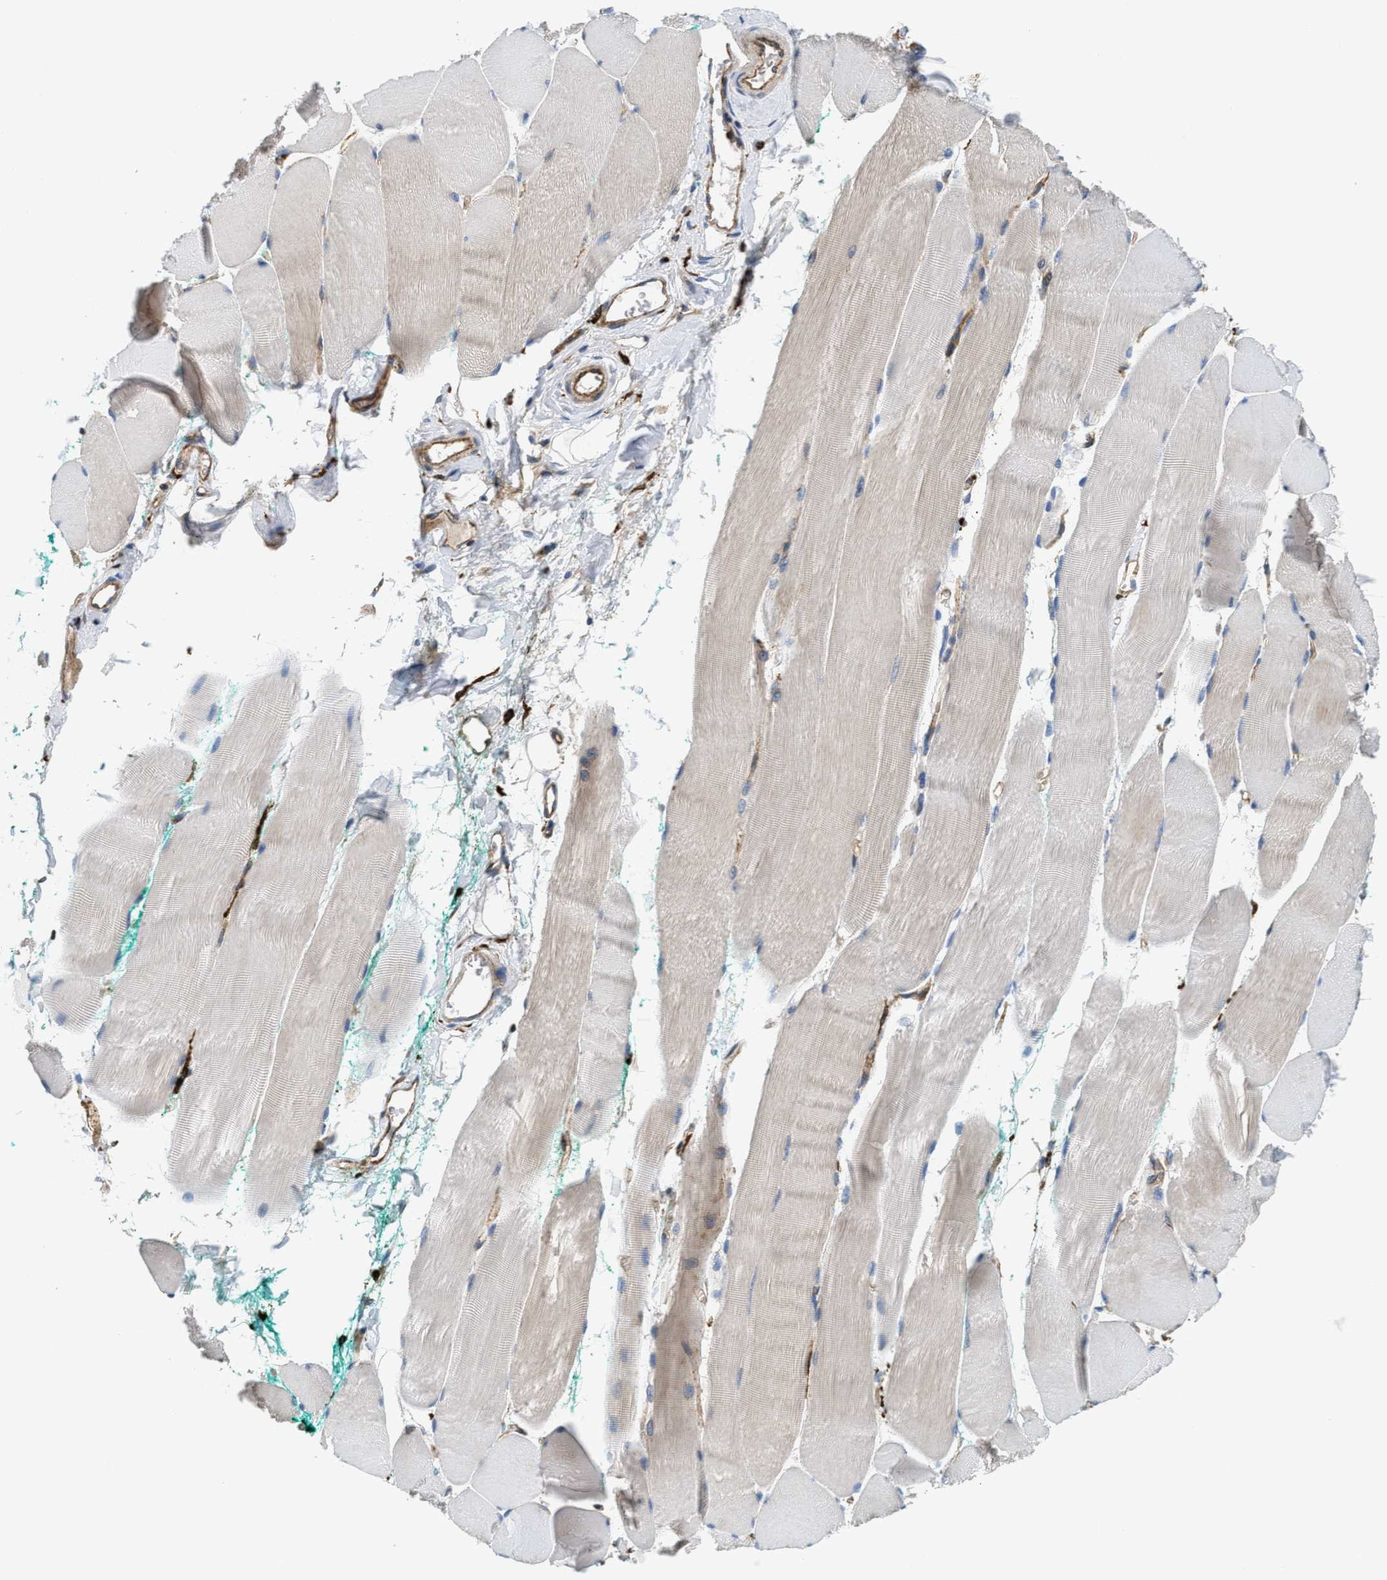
{"staining": {"intensity": "moderate", "quantity": "<25%", "location": "cytoplasmic/membranous"}, "tissue": "skeletal muscle", "cell_type": "Myocytes", "image_type": "normal", "snomed": [{"axis": "morphology", "description": "Normal tissue, NOS"}, {"axis": "morphology", "description": "Squamous cell carcinoma, NOS"}, {"axis": "topography", "description": "Skeletal muscle"}], "caption": "Approximately <25% of myocytes in benign human skeletal muscle reveal moderate cytoplasmic/membranous protein positivity as visualized by brown immunohistochemical staining.", "gene": "NSUN7", "patient": {"sex": "male", "age": 51}}